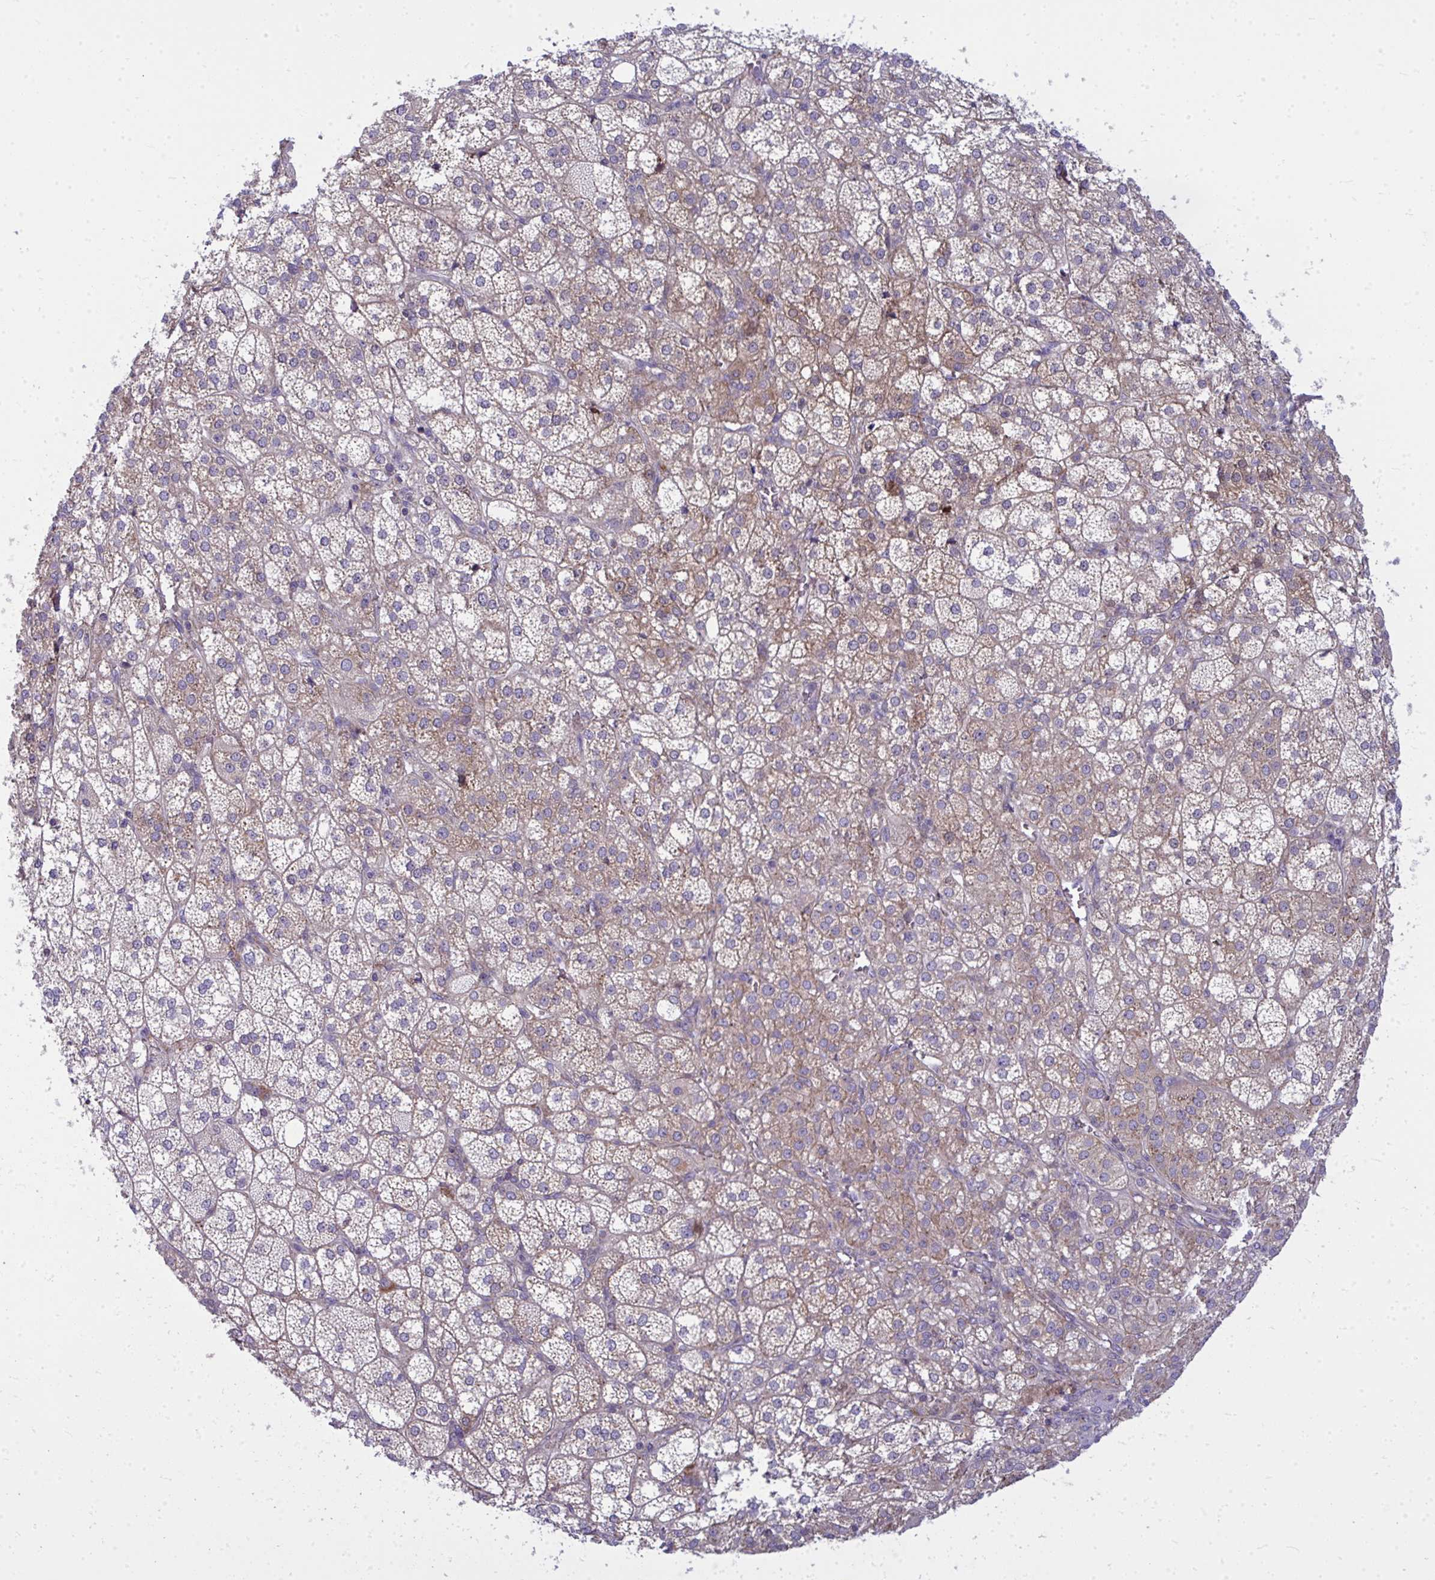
{"staining": {"intensity": "moderate", "quantity": "25%-75%", "location": "cytoplasmic/membranous"}, "tissue": "adrenal gland", "cell_type": "Glandular cells", "image_type": "normal", "snomed": [{"axis": "morphology", "description": "Normal tissue, NOS"}, {"axis": "topography", "description": "Adrenal gland"}], "caption": "Immunohistochemistry micrograph of normal adrenal gland stained for a protein (brown), which shows medium levels of moderate cytoplasmic/membranous staining in about 25%-75% of glandular cells.", "gene": "GFPT2", "patient": {"sex": "female", "age": 60}}